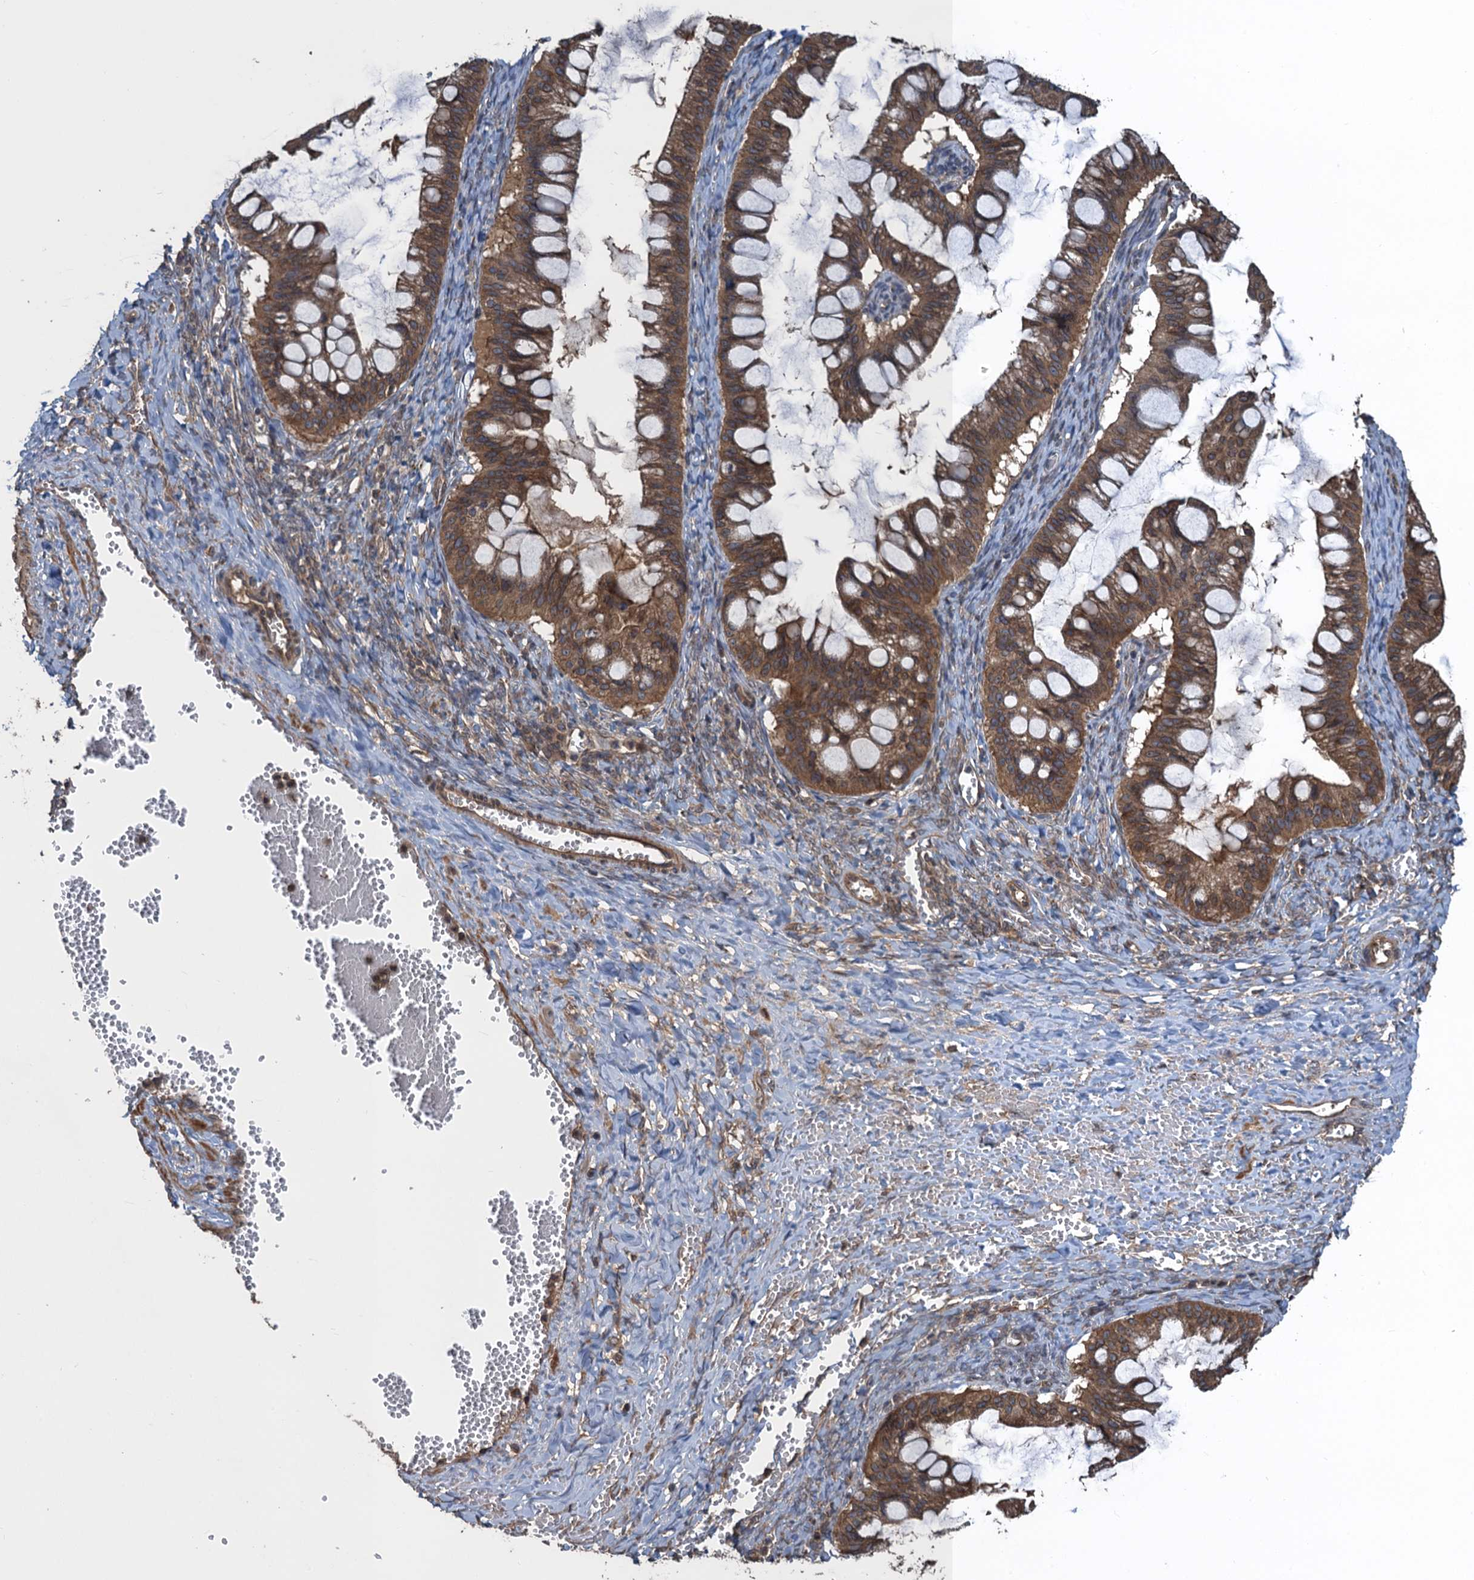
{"staining": {"intensity": "moderate", "quantity": ">75%", "location": "cytoplasmic/membranous"}, "tissue": "ovarian cancer", "cell_type": "Tumor cells", "image_type": "cancer", "snomed": [{"axis": "morphology", "description": "Cystadenocarcinoma, mucinous, NOS"}, {"axis": "topography", "description": "Ovary"}], "caption": "This is an image of immunohistochemistry staining of ovarian cancer, which shows moderate expression in the cytoplasmic/membranous of tumor cells.", "gene": "GLE1", "patient": {"sex": "female", "age": 73}}